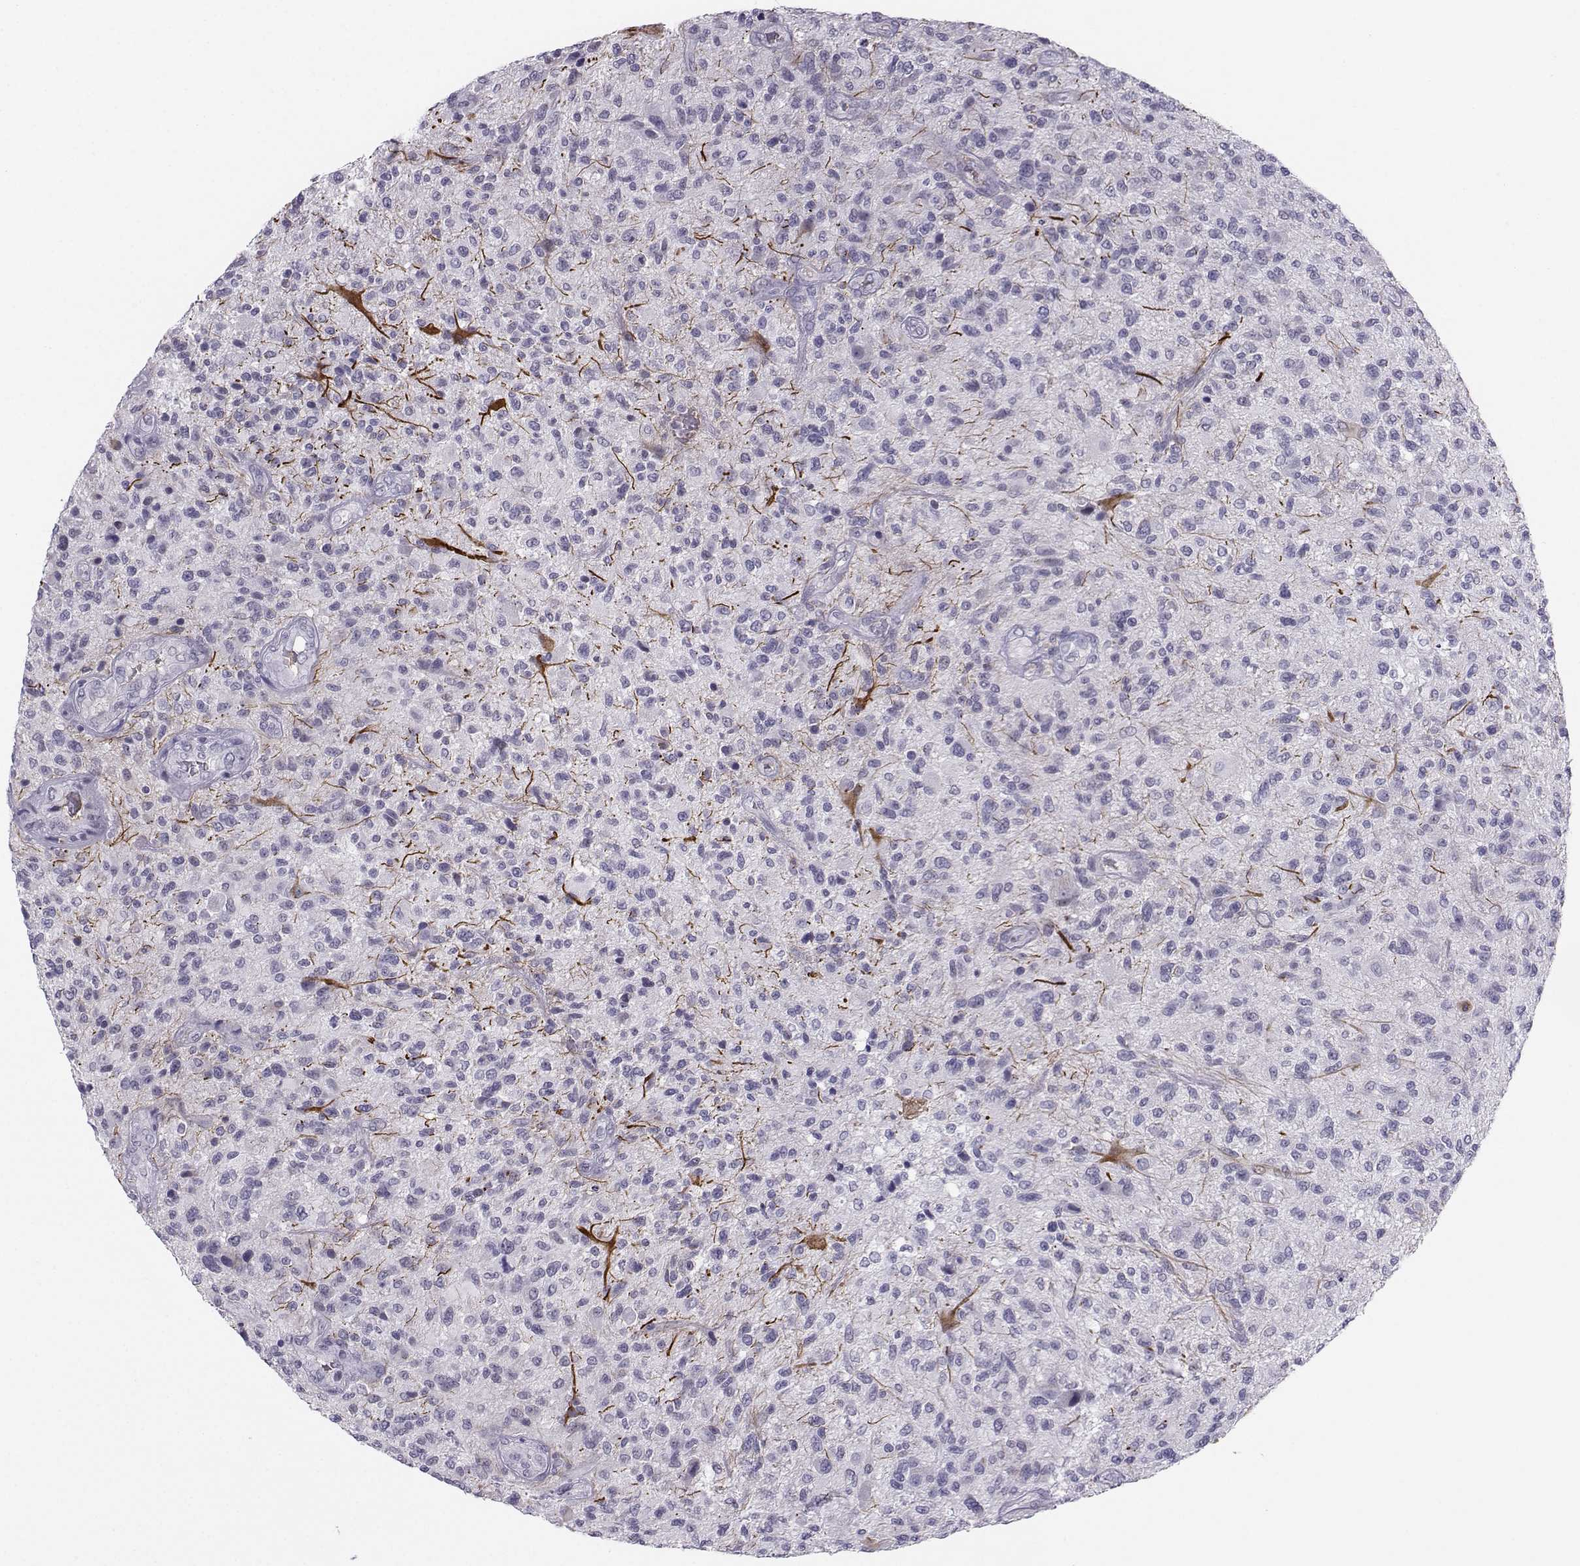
{"staining": {"intensity": "negative", "quantity": "none", "location": "none"}, "tissue": "glioma", "cell_type": "Tumor cells", "image_type": "cancer", "snomed": [{"axis": "morphology", "description": "Glioma, malignant, High grade"}, {"axis": "topography", "description": "Brain"}], "caption": "IHC of human glioma displays no staining in tumor cells. (DAB (3,3'-diaminobenzidine) immunohistochemistry (IHC) with hematoxylin counter stain).", "gene": "LHX1", "patient": {"sex": "male", "age": 47}}